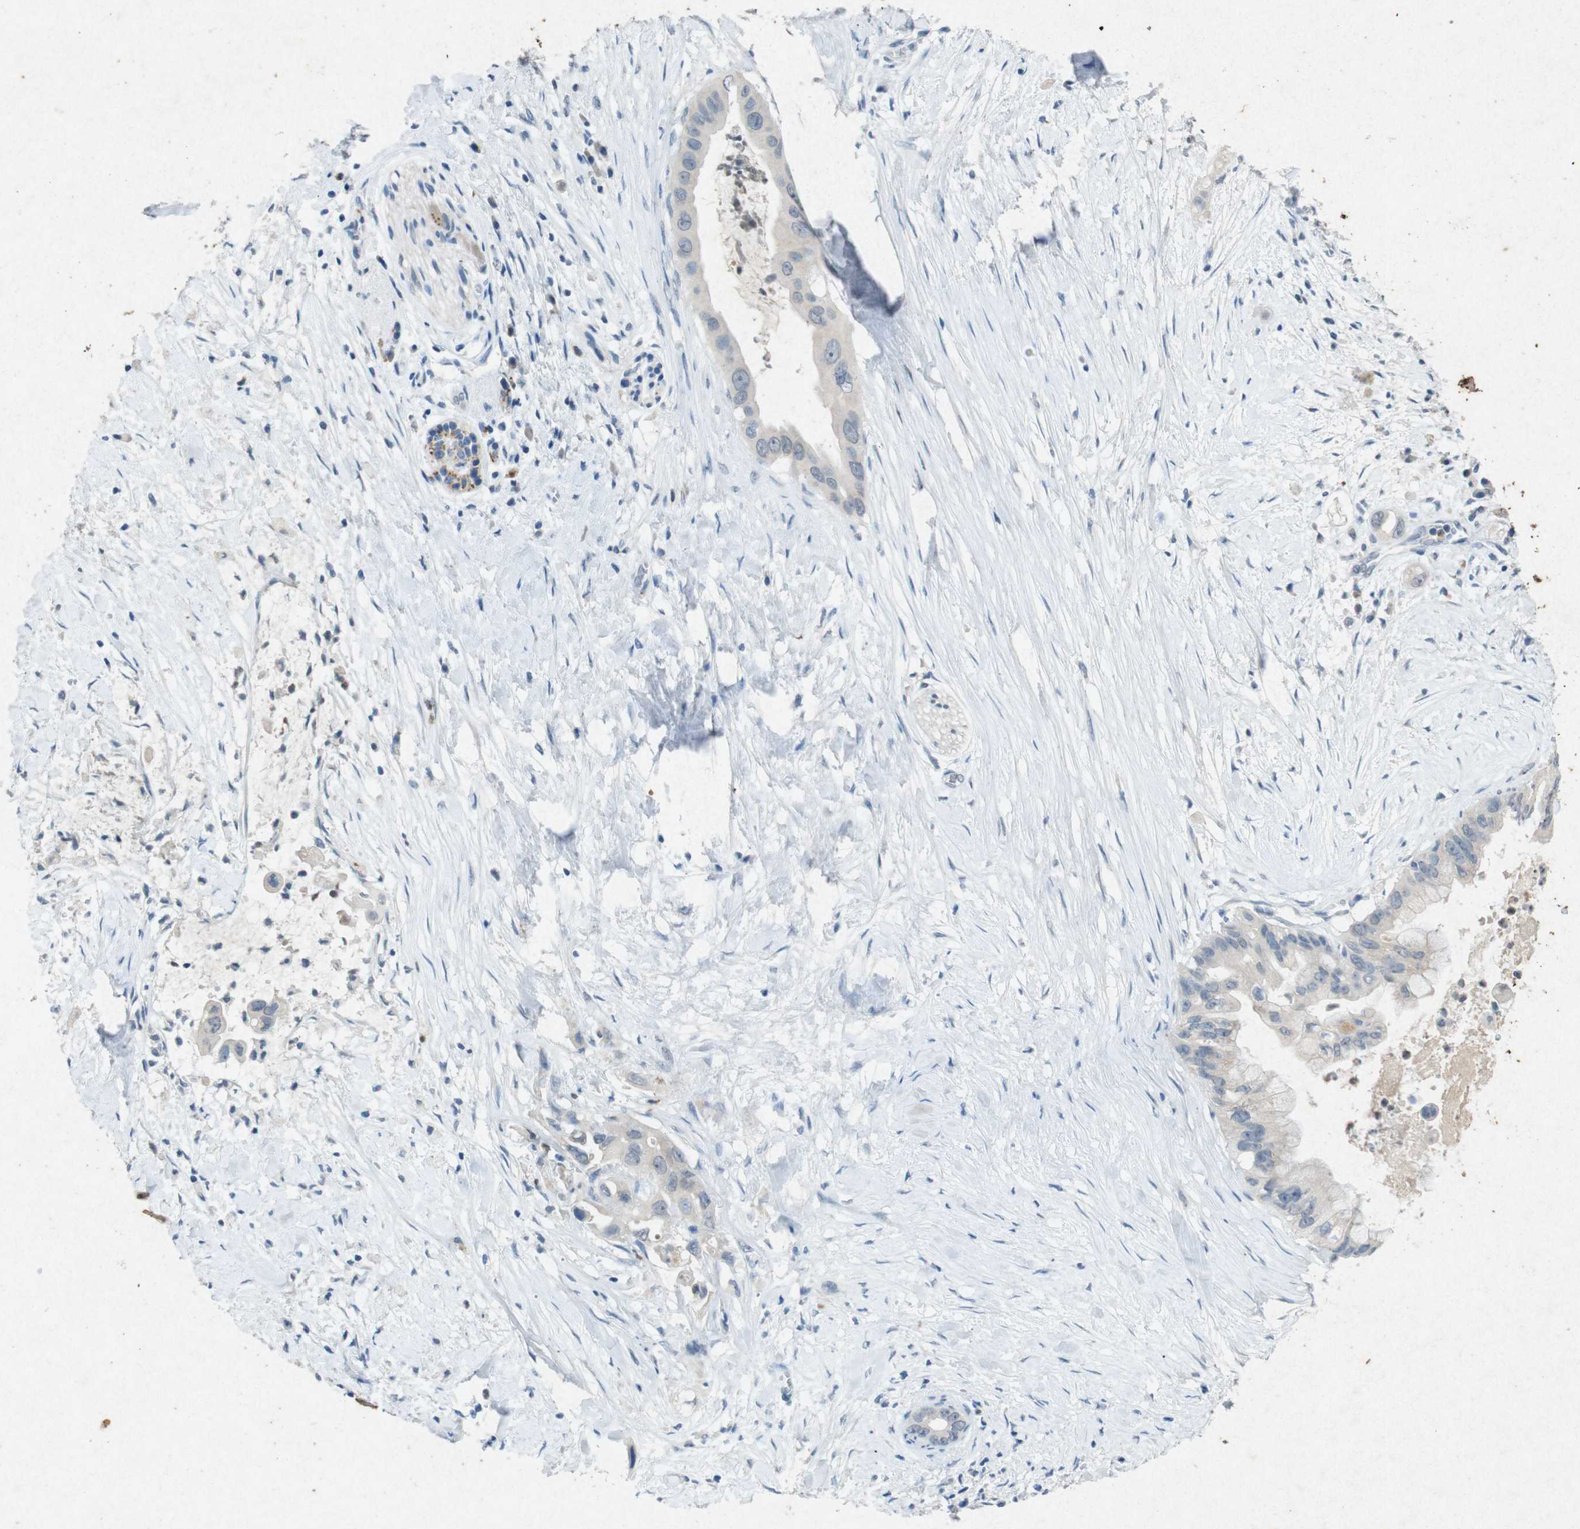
{"staining": {"intensity": "negative", "quantity": "none", "location": "none"}, "tissue": "pancreatic cancer", "cell_type": "Tumor cells", "image_type": "cancer", "snomed": [{"axis": "morphology", "description": "Adenocarcinoma, NOS"}, {"axis": "topography", "description": "Pancreas"}], "caption": "There is no significant staining in tumor cells of pancreatic cancer (adenocarcinoma).", "gene": "STBD1", "patient": {"sex": "male", "age": 55}}